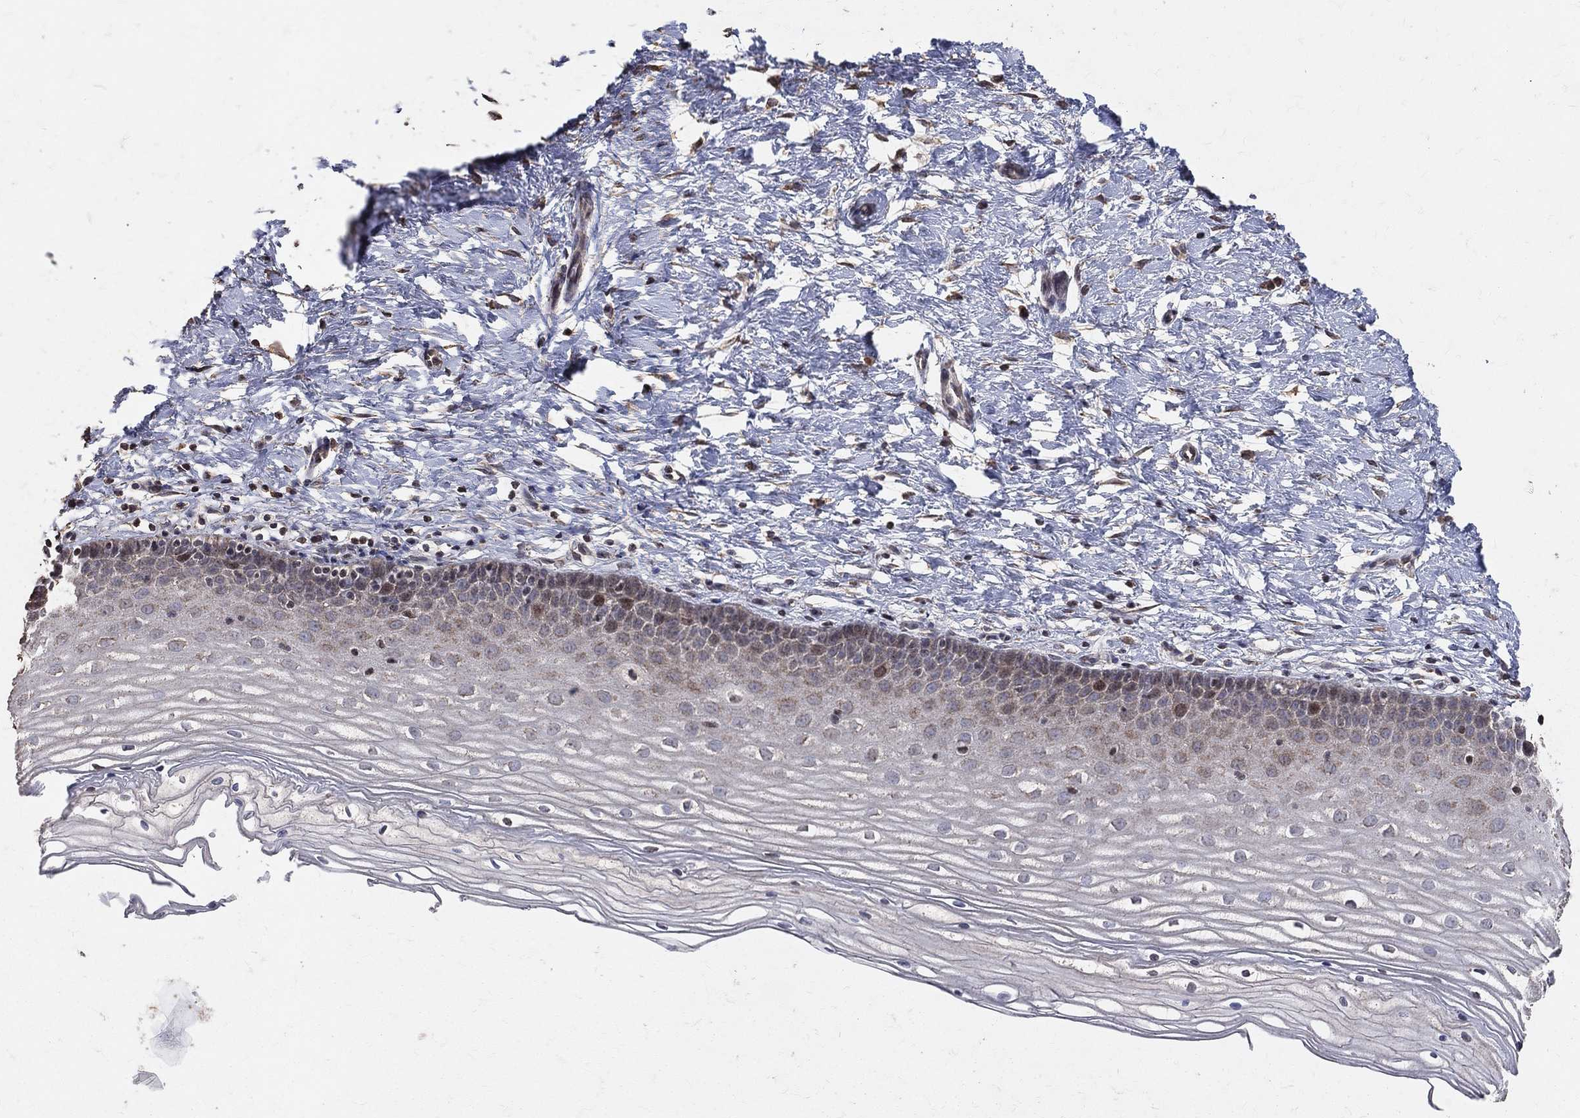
{"staining": {"intensity": "negative", "quantity": "none", "location": "none"}, "tissue": "cervix", "cell_type": "Glandular cells", "image_type": "normal", "snomed": [{"axis": "morphology", "description": "Normal tissue, NOS"}, {"axis": "topography", "description": "Cervix"}], "caption": "DAB (3,3'-diaminobenzidine) immunohistochemical staining of normal cervix displays no significant expression in glandular cells. (DAB (3,3'-diaminobenzidine) immunohistochemistry with hematoxylin counter stain).", "gene": "LY6K", "patient": {"sex": "female", "age": 37}}